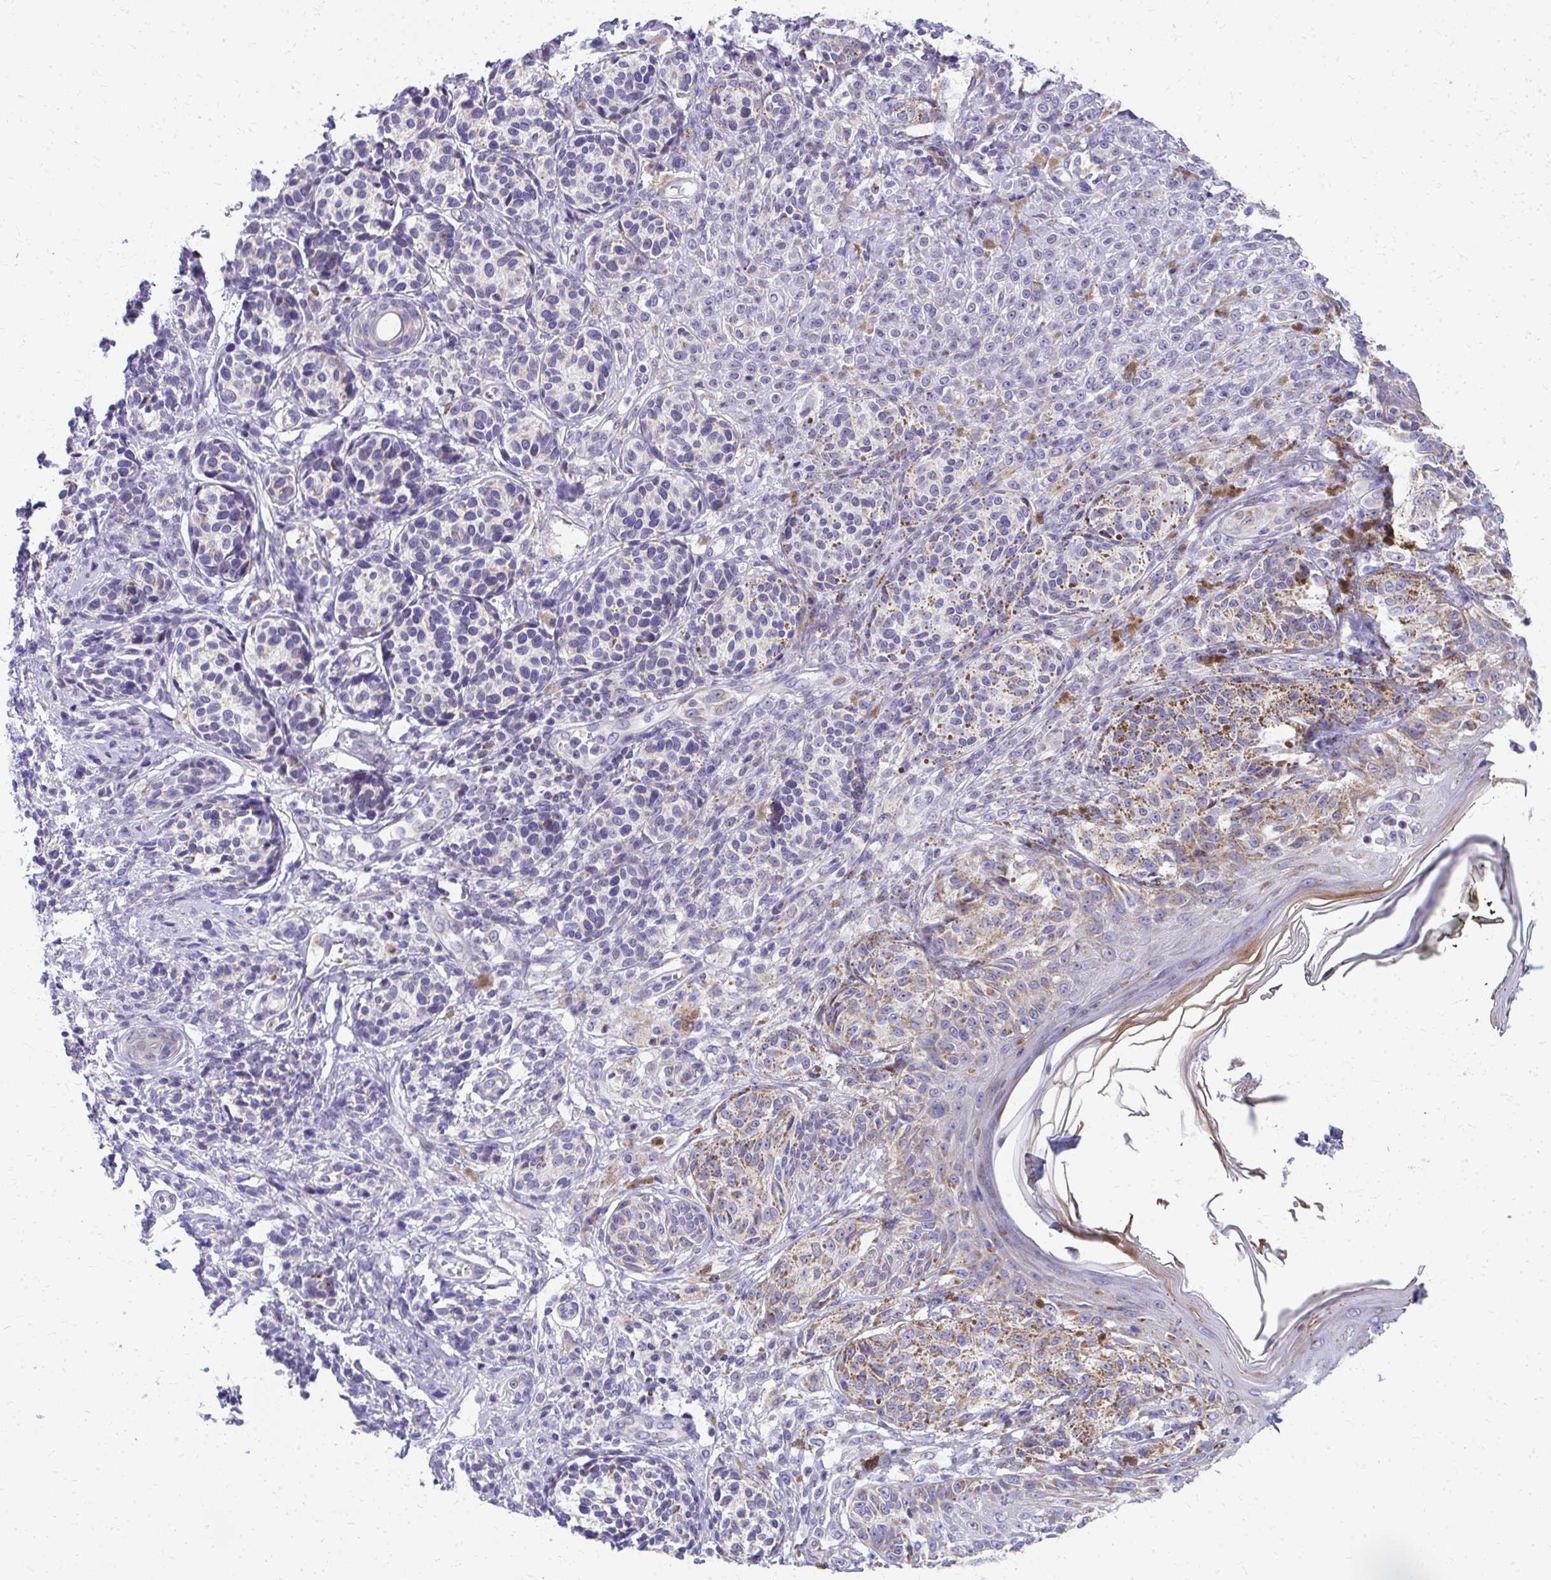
{"staining": {"intensity": "moderate", "quantity": "<25%", "location": "cytoplasmic/membranous"}, "tissue": "melanoma", "cell_type": "Tumor cells", "image_type": "cancer", "snomed": [{"axis": "morphology", "description": "Malignant melanoma, NOS"}, {"axis": "topography", "description": "Skin"}], "caption": "Melanoma tissue reveals moderate cytoplasmic/membranous staining in about <25% of tumor cells Nuclei are stained in blue.", "gene": "IL37", "patient": {"sex": "male", "age": 42}}